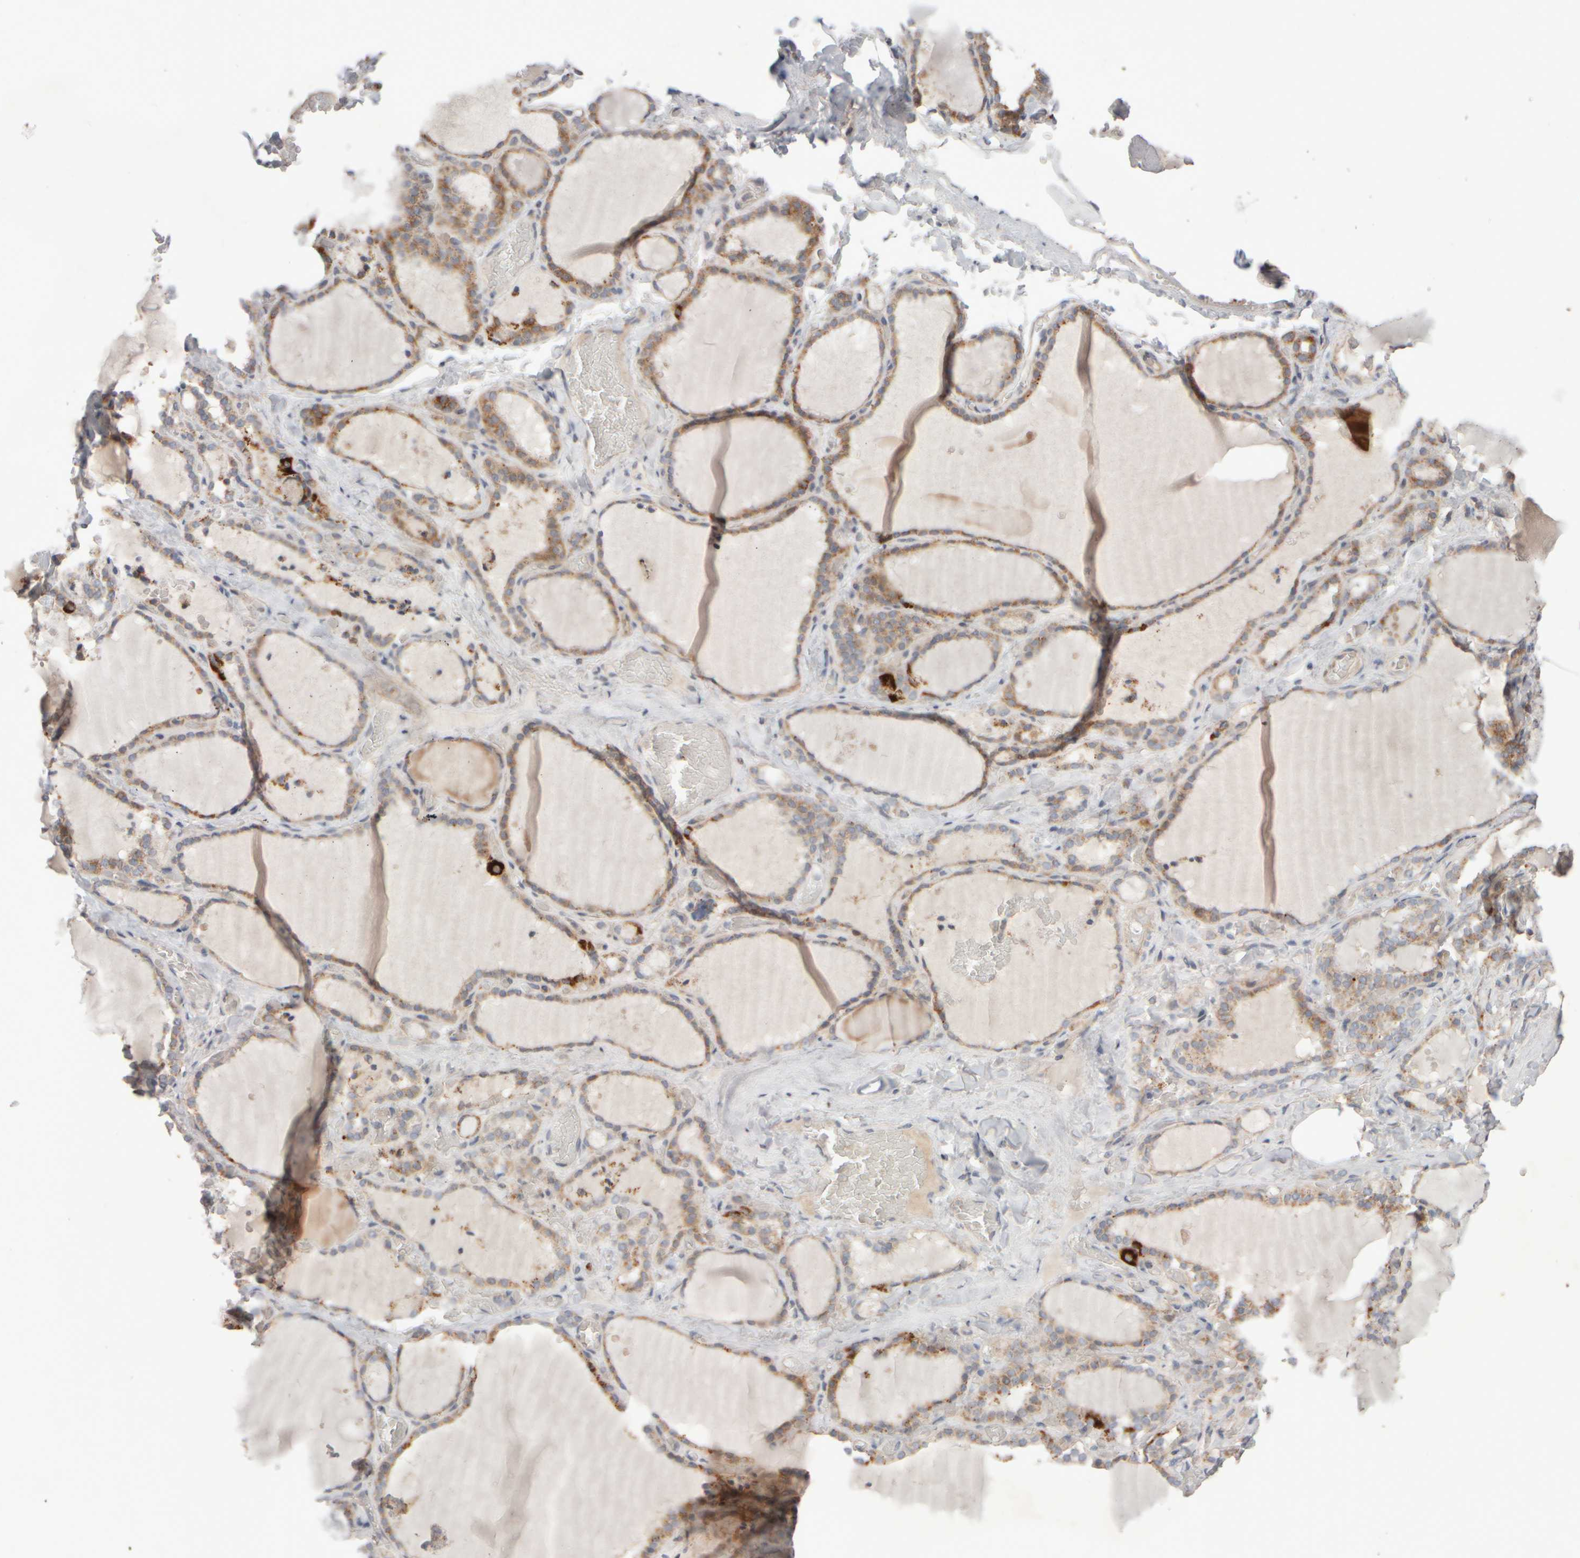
{"staining": {"intensity": "moderate", "quantity": ">75%", "location": "cytoplasmic/membranous"}, "tissue": "thyroid gland", "cell_type": "Glandular cells", "image_type": "normal", "snomed": [{"axis": "morphology", "description": "Normal tissue, NOS"}, {"axis": "topography", "description": "Thyroid gland"}], "caption": "Benign thyroid gland was stained to show a protein in brown. There is medium levels of moderate cytoplasmic/membranous positivity in about >75% of glandular cells. (brown staining indicates protein expression, while blue staining denotes nuclei).", "gene": "CHADL", "patient": {"sex": "female", "age": 22}}